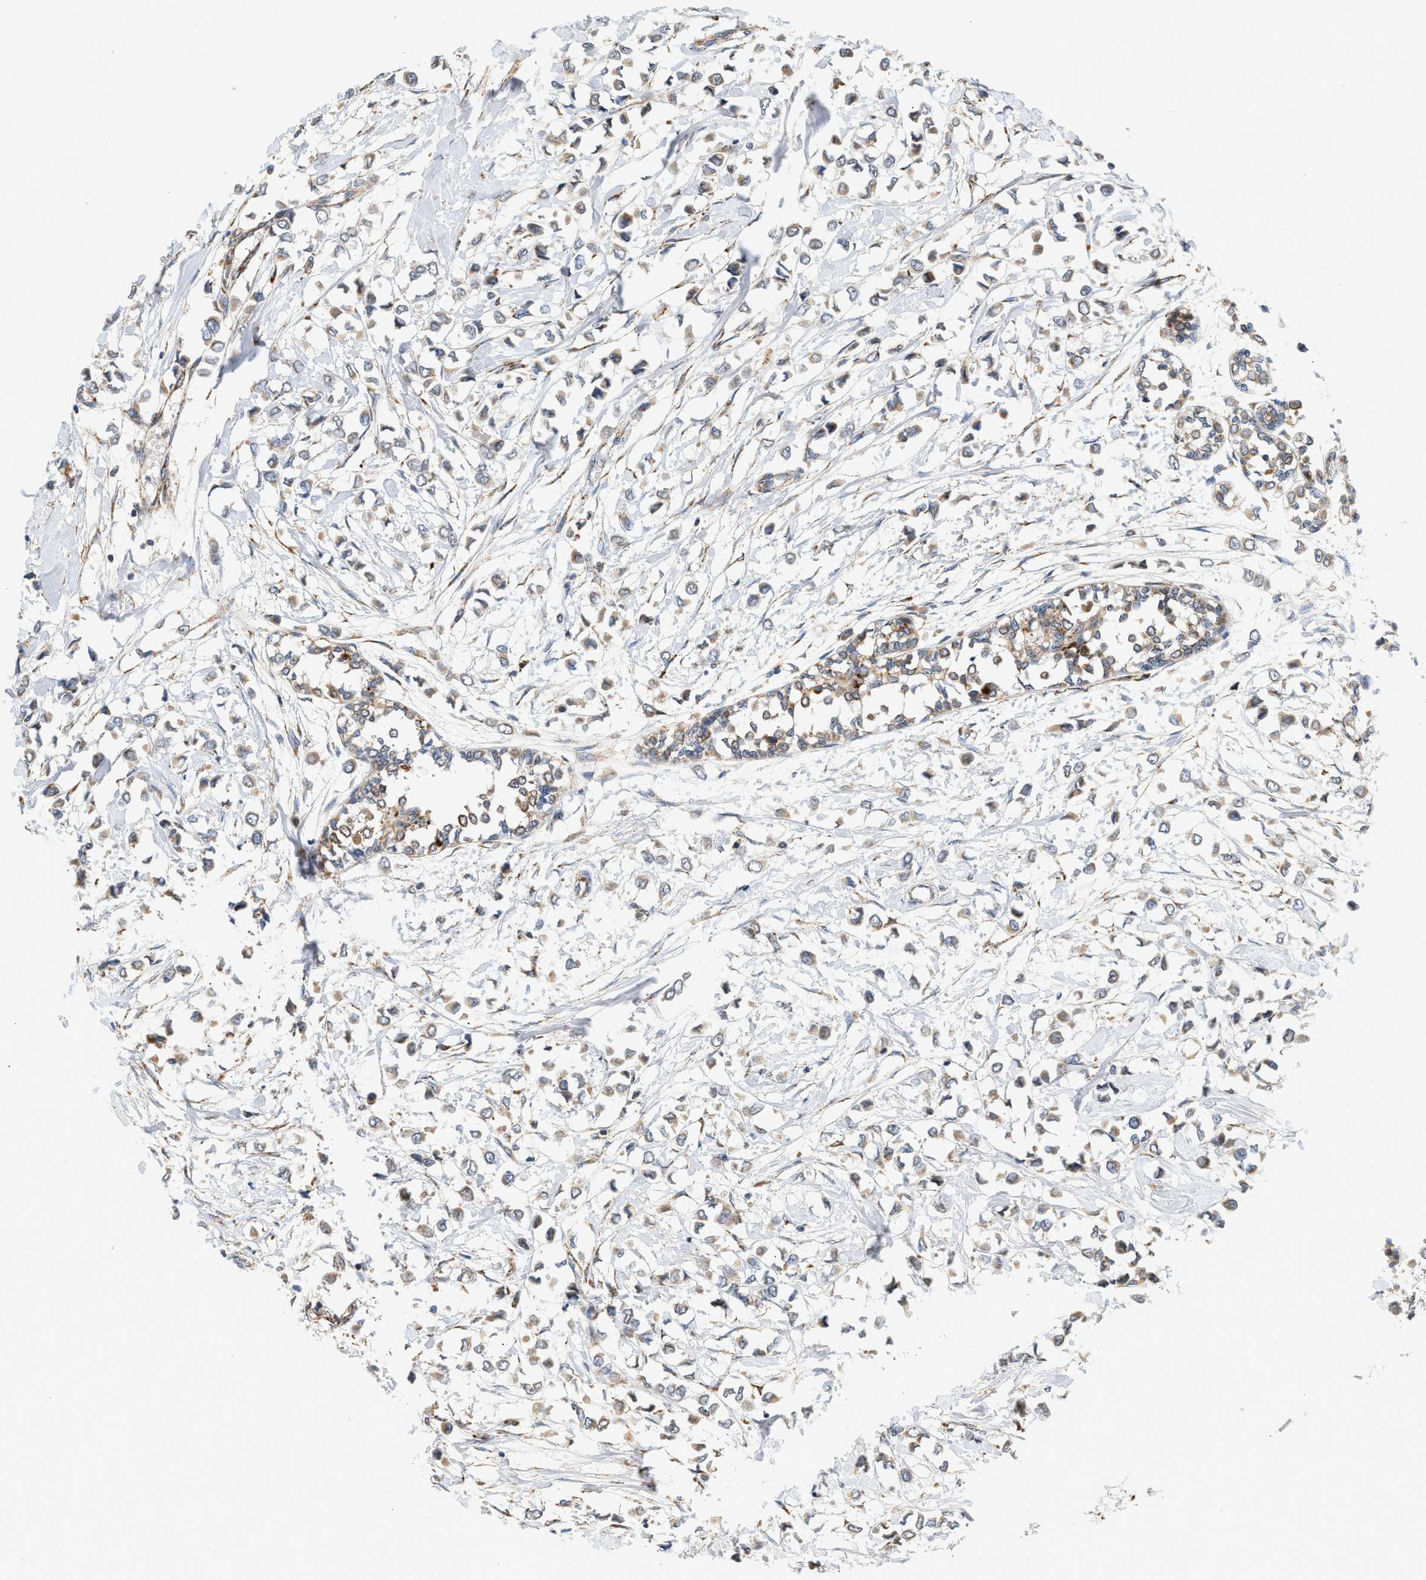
{"staining": {"intensity": "weak", "quantity": "25%-75%", "location": "cytoplasmic/membranous"}, "tissue": "breast cancer", "cell_type": "Tumor cells", "image_type": "cancer", "snomed": [{"axis": "morphology", "description": "Lobular carcinoma"}, {"axis": "topography", "description": "Breast"}], "caption": "A high-resolution histopathology image shows immunohistochemistry staining of breast lobular carcinoma, which exhibits weak cytoplasmic/membranous positivity in approximately 25%-75% of tumor cells.", "gene": "MCU", "patient": {"sex": "female", "age": 51}}